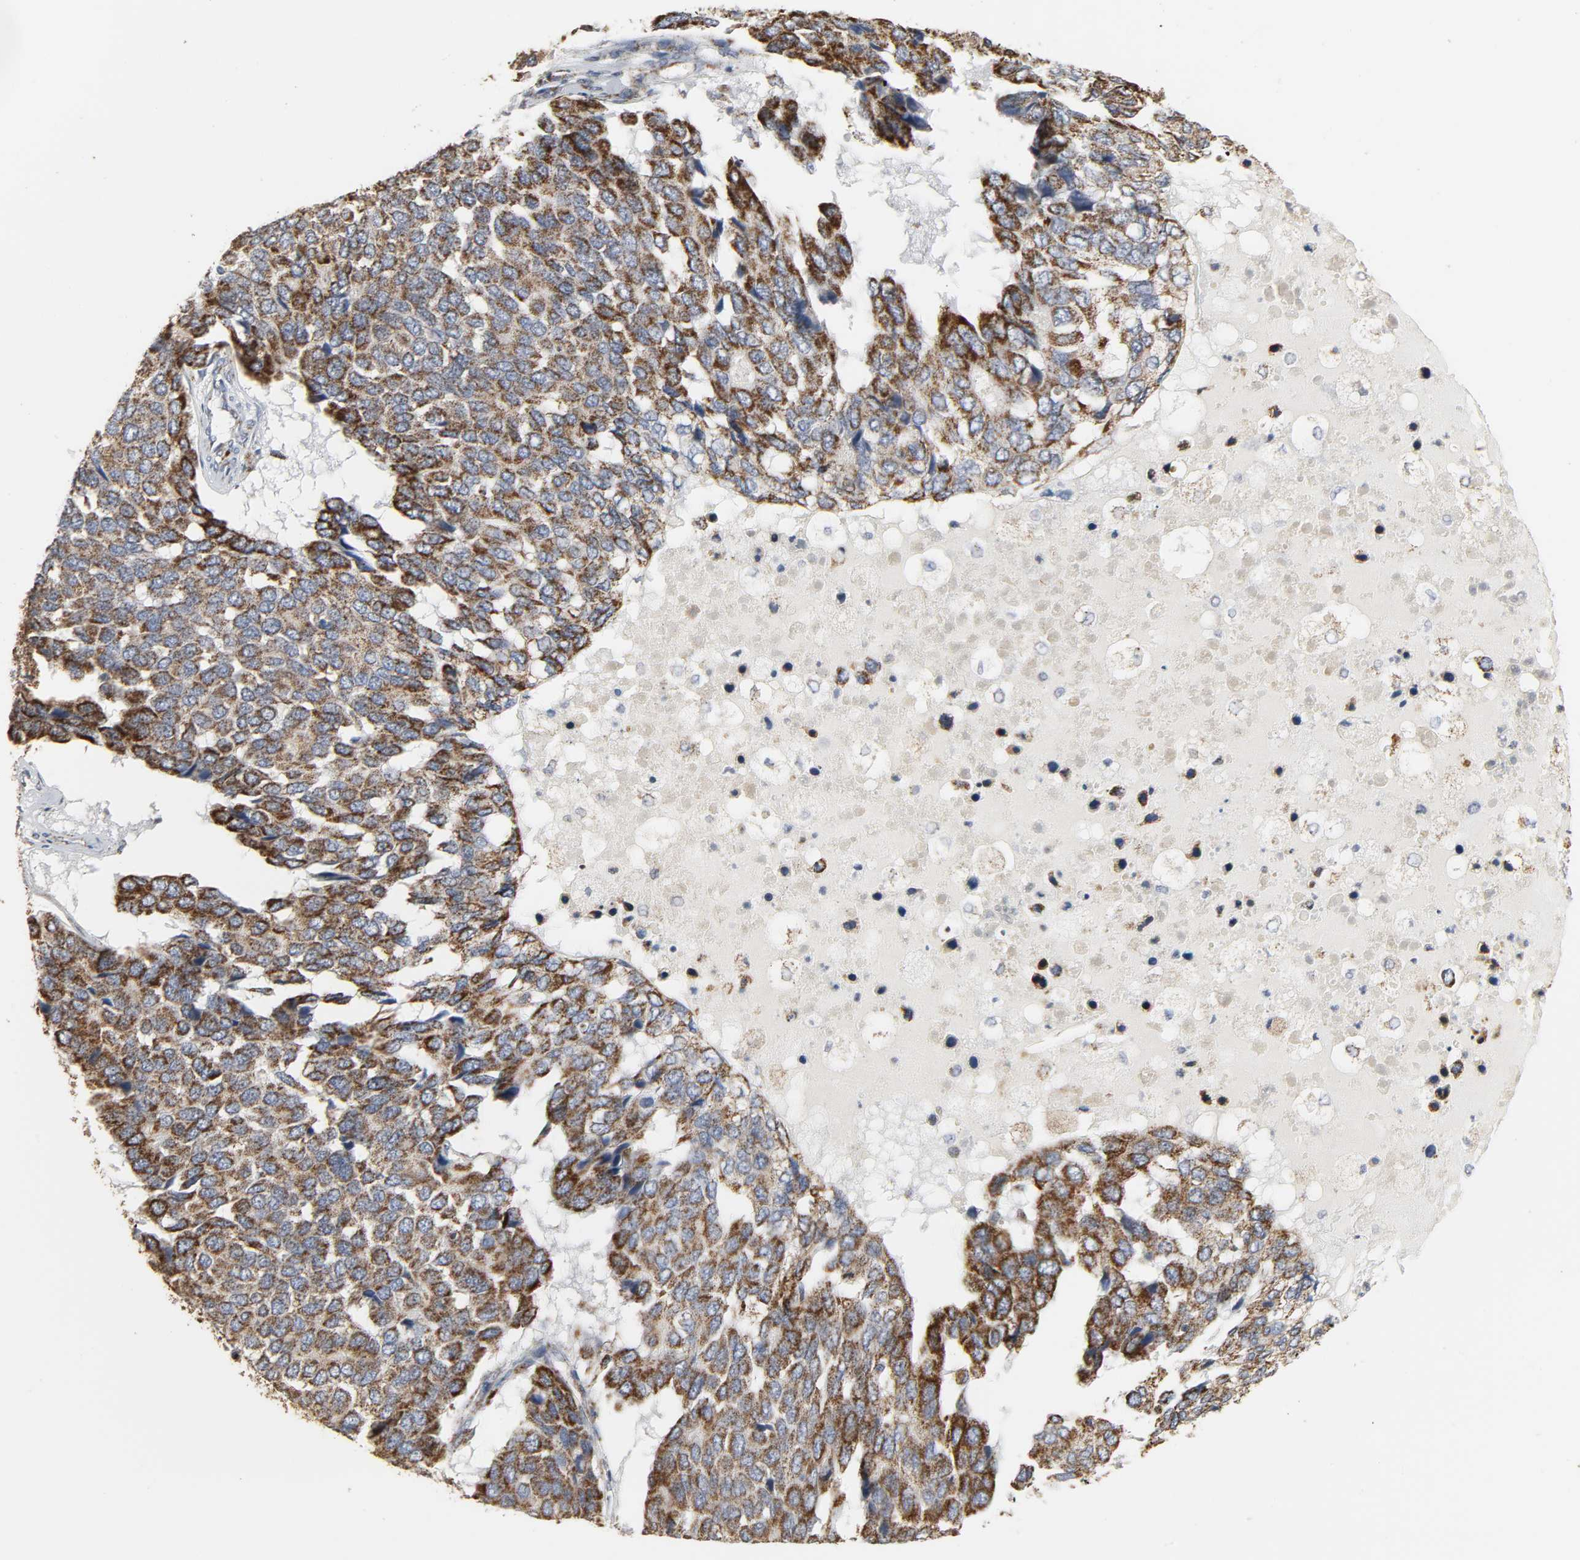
{"staining": {"intensity": "moderate", "quantity": ">75%", "location": "cytoplasmic/membranous"}, "tissue": "pancreatic cancer", "cell_type": "Tumor cells", "image_type": "cancer", "snomed": [{"axis": "morphology", "description": "Adenocarcinoma, NOS"}, {"axis": "topography", "description": "Pancreas"}], "caption": "Pancreatic cancer was stained to show a protein in brown. There is medium levels of moderate cytoplasmic/membranous staining in about >75% of tumor cells.", "gene": "ACAT1", "patient": {"sex": "male", "age": 50}}